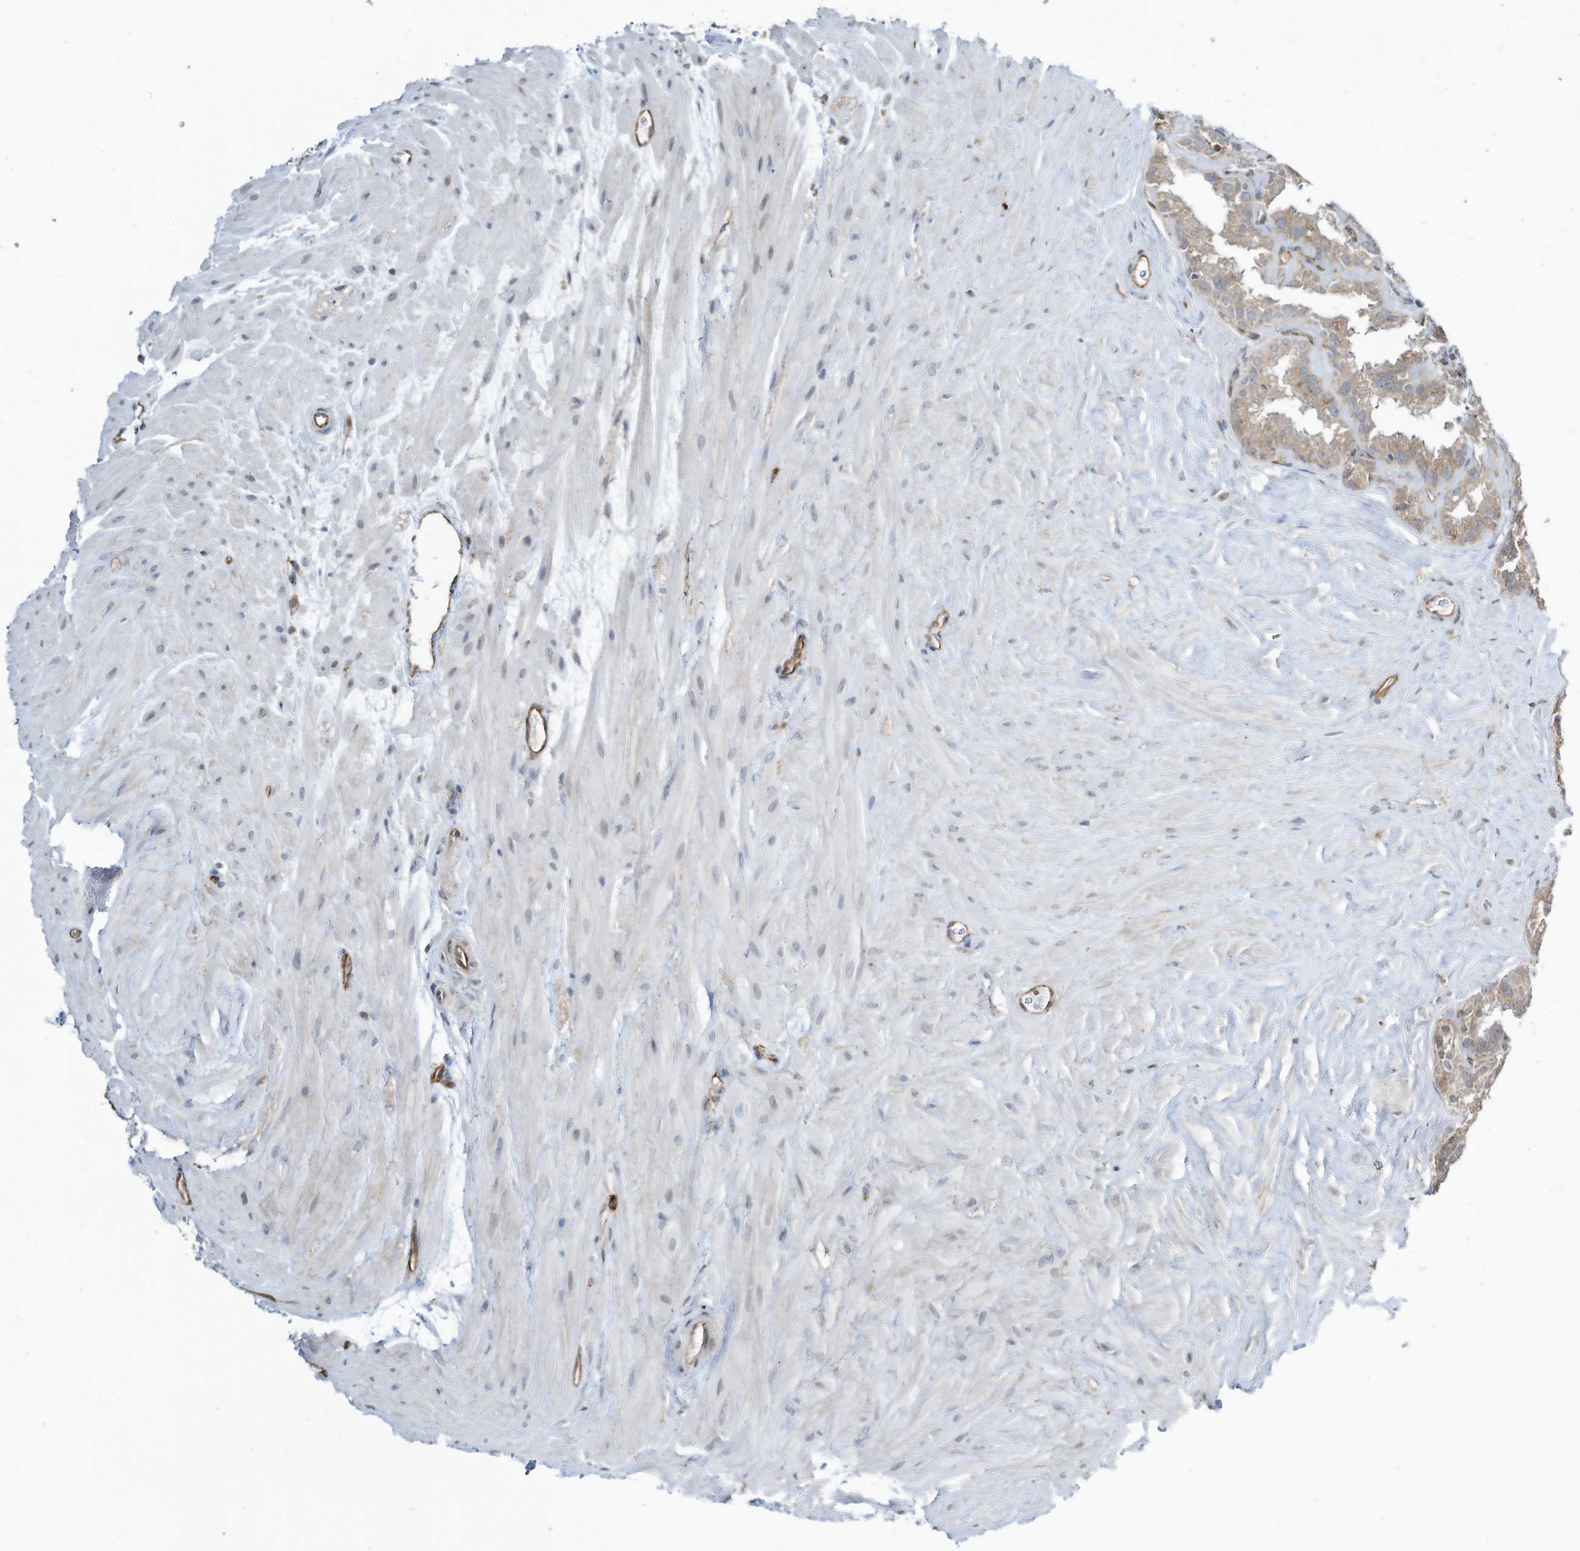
{"staining": {"intensity": "weak", "quantity": "25%-75%", "location": "cytoplasmic/membranous"}, "tissue": "seminal vesicle", "cell_type": "Glandular cells", "image_type": "normal", "snomed": [{"axis": "morphology", "description": "Normal tissue, NOS"}, {"axis": "topography", "description": "Prostate"}, {"axis": "topography", "description": "Seminal veicle"}], "caption": "The immunohistochemical stain shows weak cytoplasmic/membranous expression in glandular cells of normal seminal vesicle. Using DAB (brown) and hematoxylin (blue) stains, captured at high magnification using brightfield microscopy.", "gene": "DZIP3", "patient": {"sex": "male", "age": 59}}